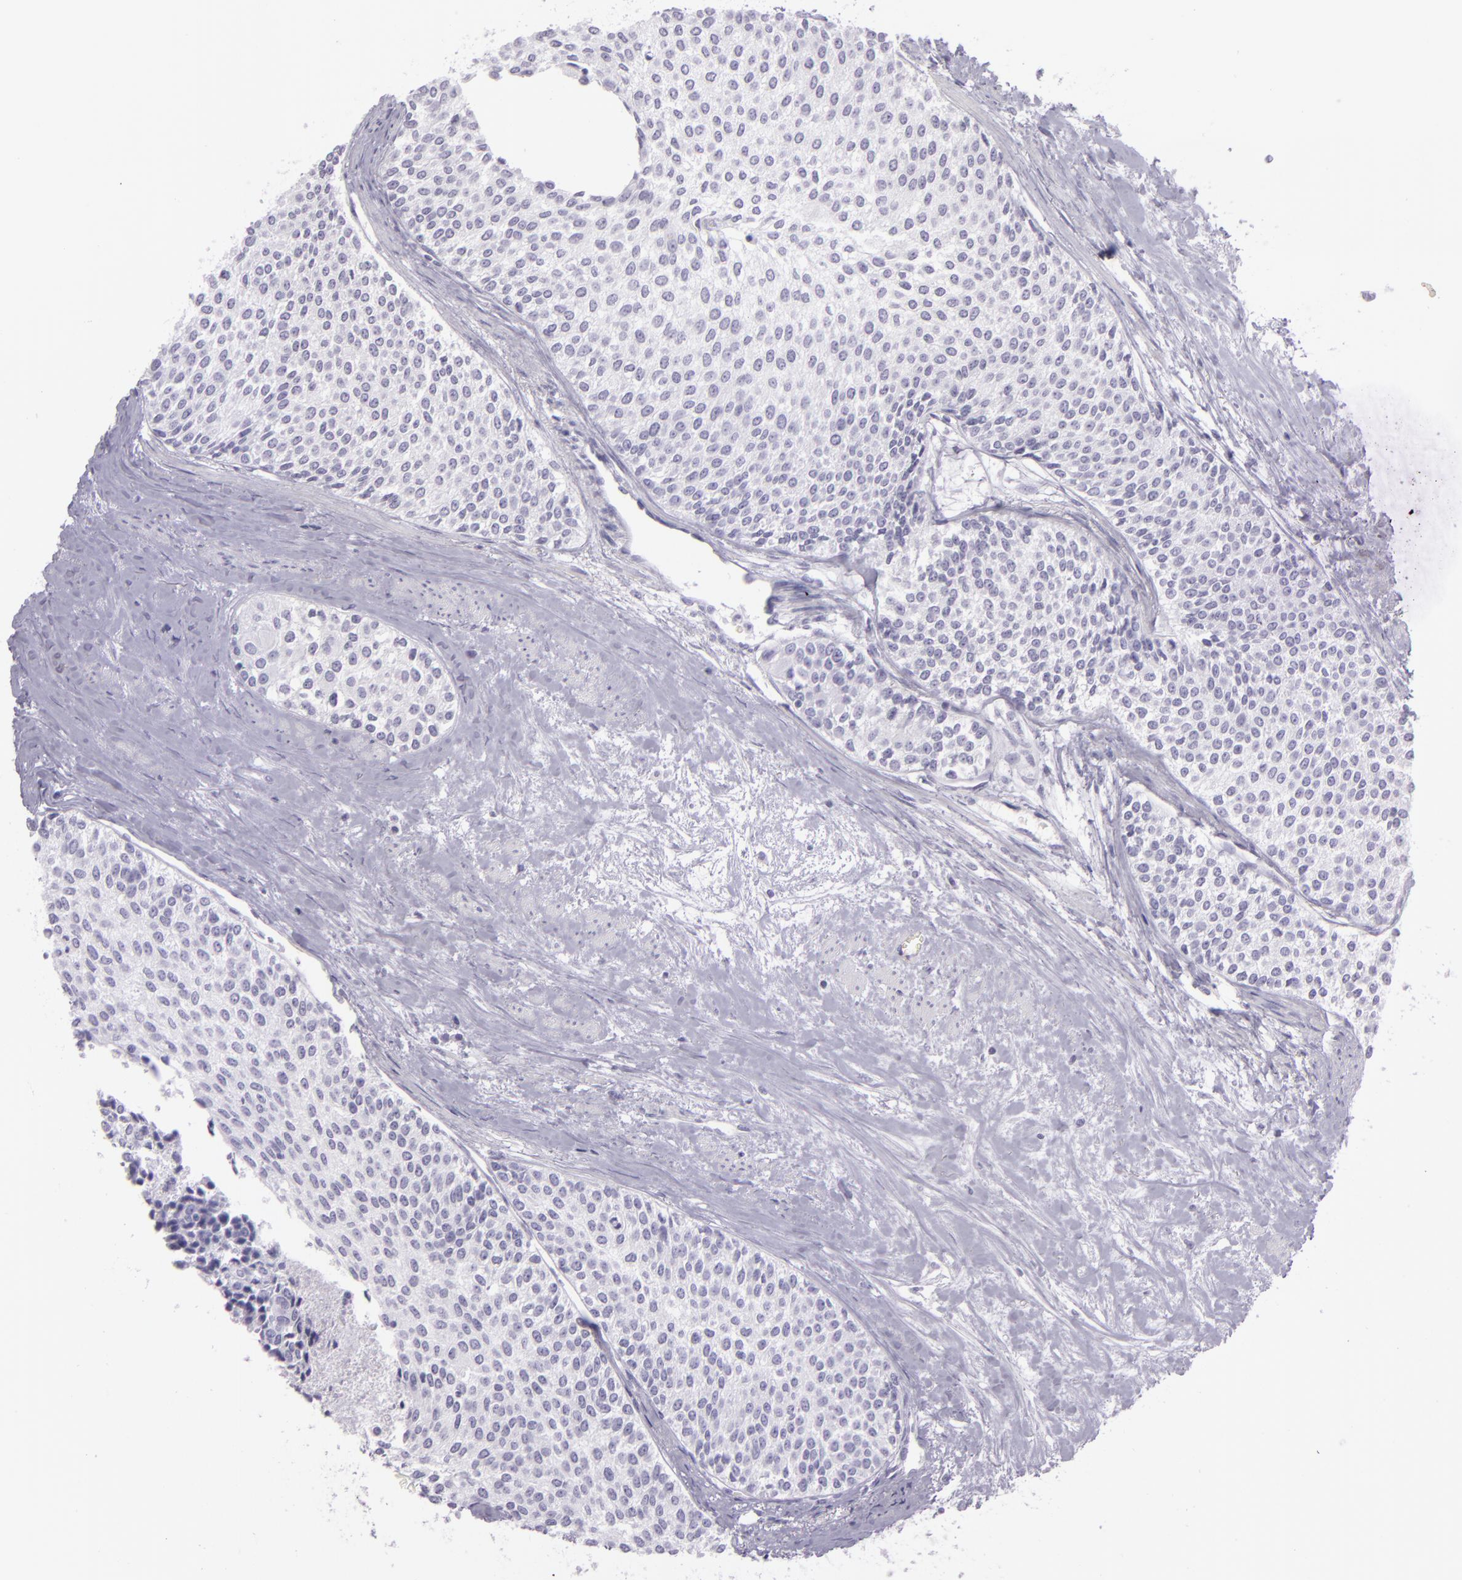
{"staining": {"intensity": "negative", "quantity": "none", "location": "none"}, "tissue": "urothelial cancer", "cell_type": "Tumor cells", "image_type": "cancer", "snomed": [{"axis": "morphology", "description": "Urothelial carcinoma, Low grade"}, {"axis": "topography", "description": "Urinary bladder"}], "caption": "Image shows no protein positivity in tumor cells of urothelial cancer tissue. The staining is performed using DAB brown chromogen with nuclei counter-stained in using hematoxylin.", "gene": "MUC6", "patient": {"sex": "female", "age": 73}}